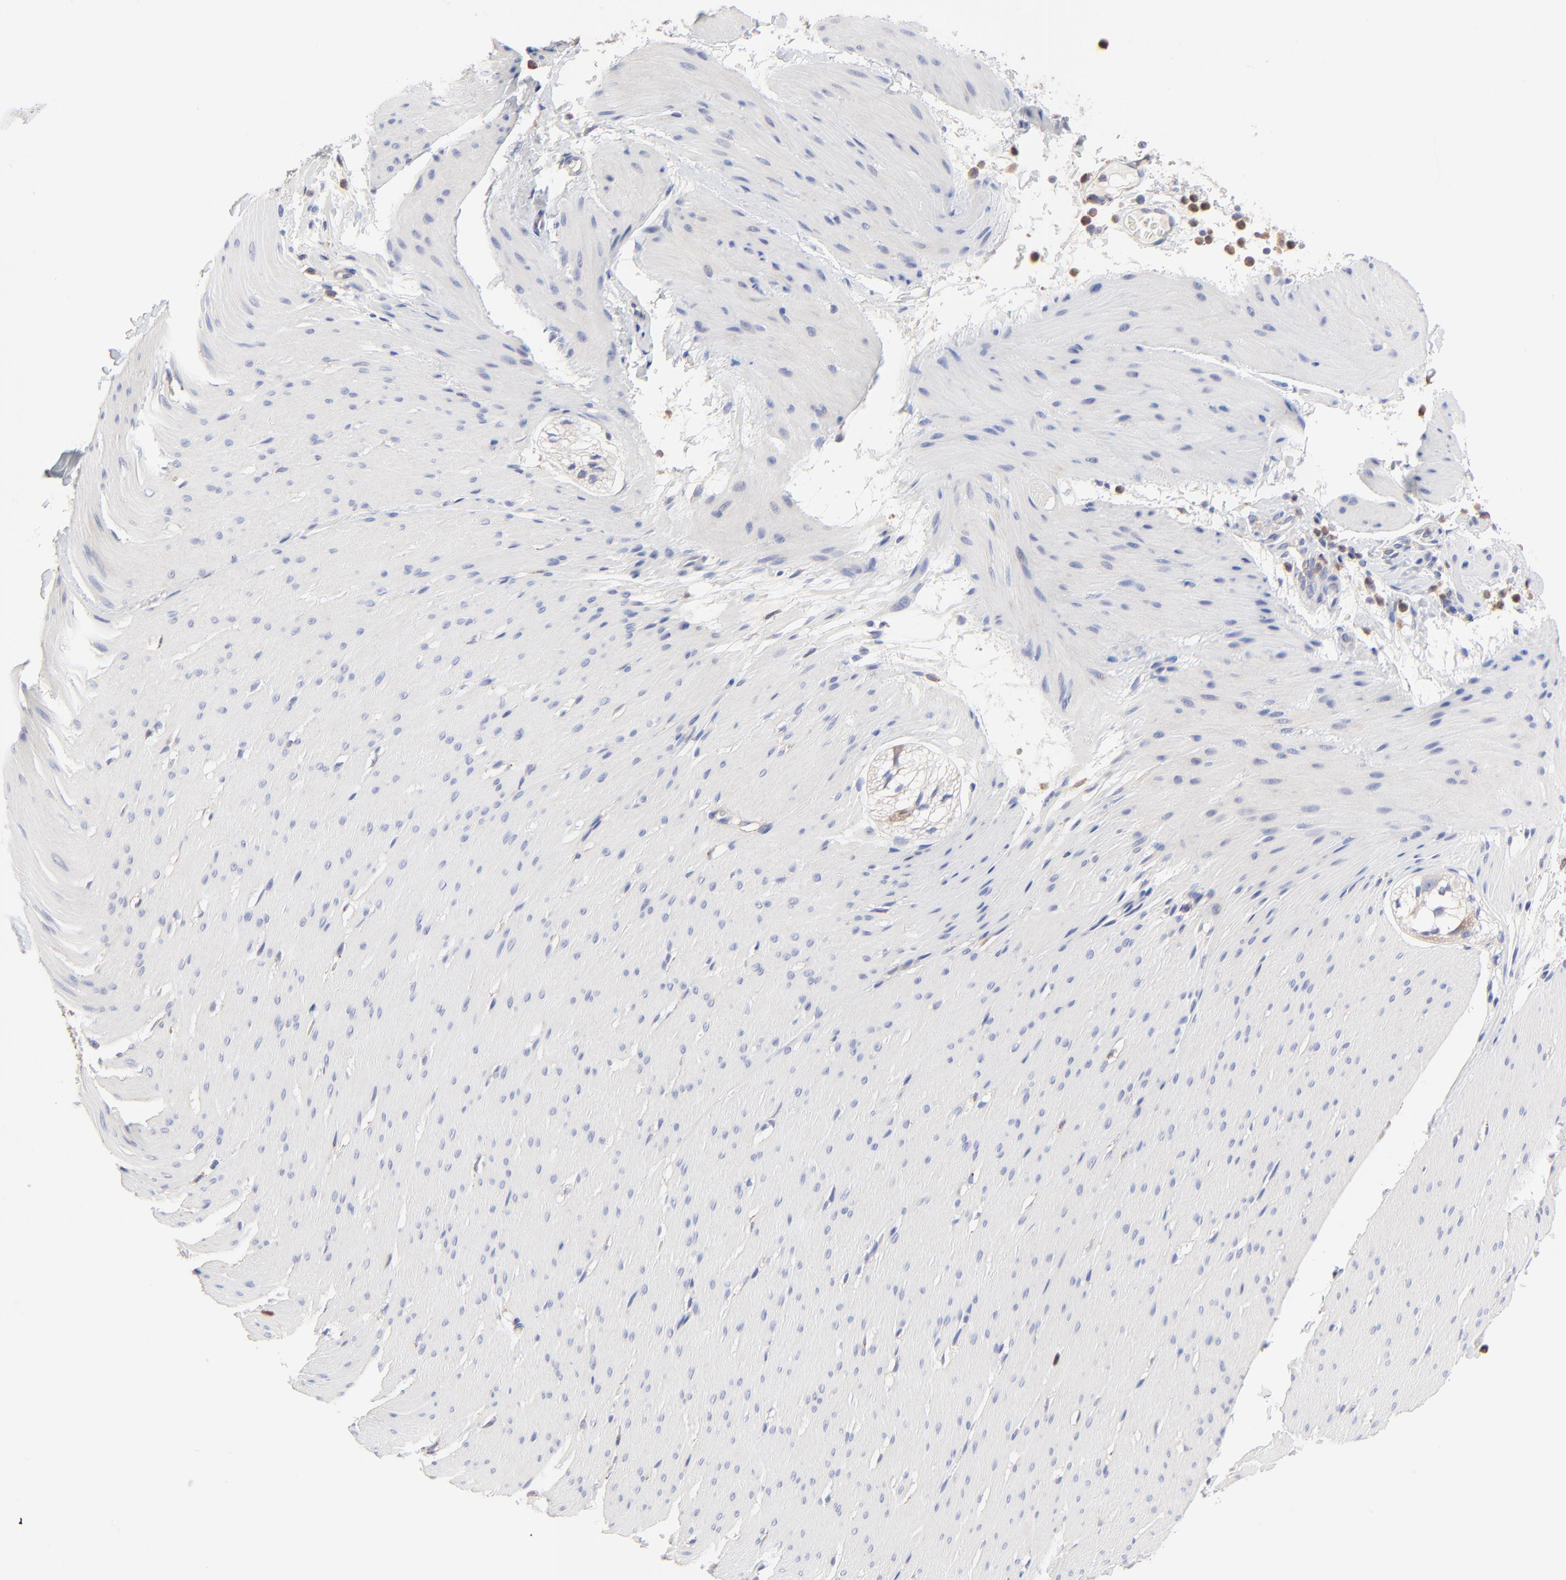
{"staining": {"intensity": "negative", "quantity": "none", "location": "none"}, "tissue": "smooth muscle", "cell_type": "Smooth muscle cells", "image_type": "normal", "snomed": [{"axis": "morphology", "description": "Normal tissue, NOS"}, {"axis": "topography", "description": "Smooth muscle"}, {"axis": "topography", "description": "Colon"}], "caption": "This is an immunohistochemistry photomicrograph of unremarkable human smooth muscle. There is no positivity in smooth muscle cells.", "gene": "PPFIBP2", "patient": {"sex": "male", "age": 67}}